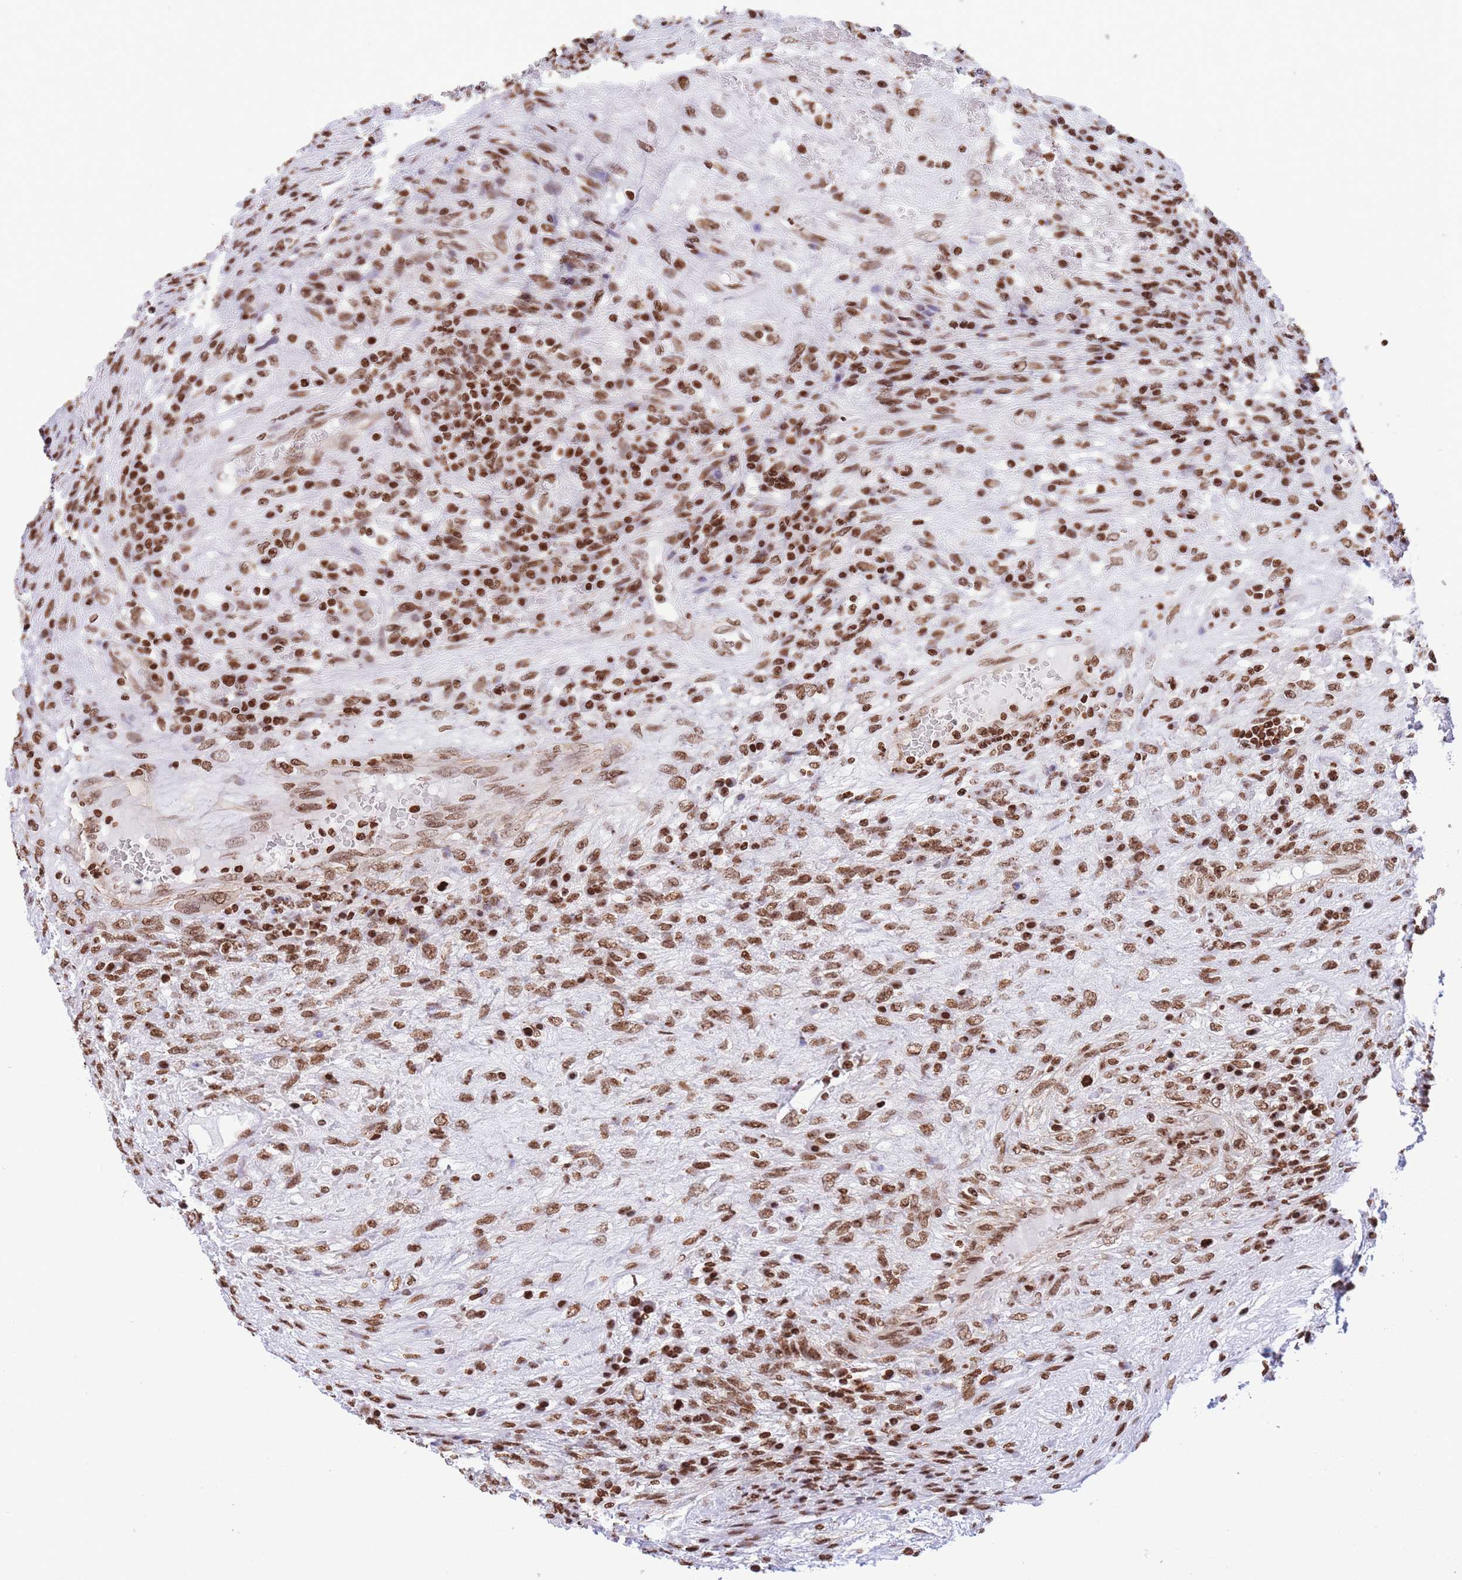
{"staining": {"intensity": "moderate", "quantity": ">75%", "location": "nuclear"}, "tissue": "testis cancer", "cell_type": "Tumor cells", "image_type": "cancer", "snomed": [{"axis": "morphology", "description": "Carcinoma, Embryonal, NOS"}, {"axis": "topography", "description": "Testis"}], "caption": "A medium amount of moderate nuclear positivity is appreciated in about >75% of tumor cells in embryonal carcinoma (testis) tissue.", "gene": "H2BC11", "patient": {"sex": "male", "age": 26}}